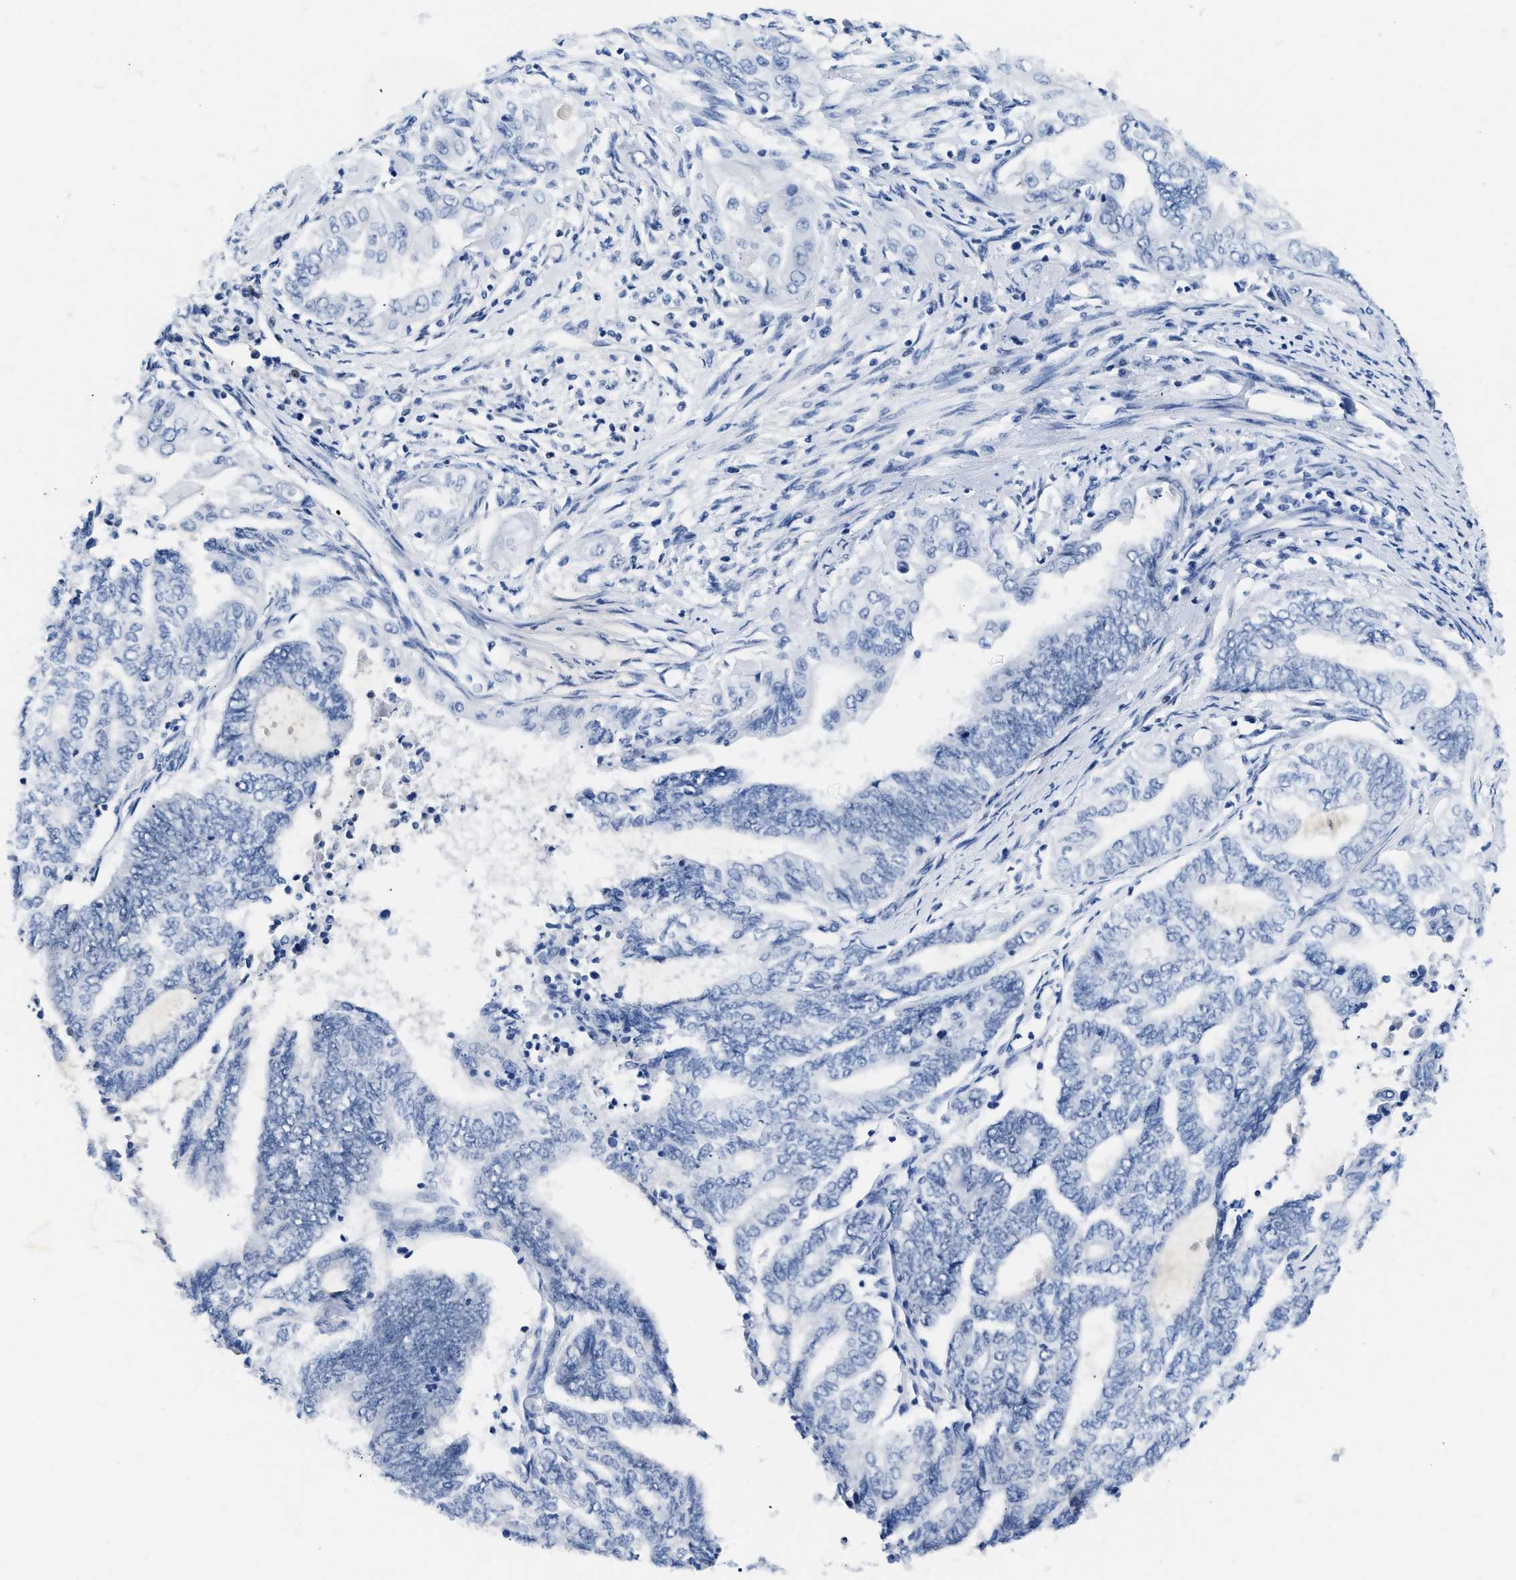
{"staining": {"intensity": "negative", "quantity": "none", "location": "none"}, "tissue": "endometrial cancer", "cell_type": "Tumor cells", "image_type": "cancer", "snomed": [{"axis": "morphology", "description": "Adenocarcinoma, NOS"}, {"axis": "topography", "description": "Uterus"}, {"axis": "topography", "description": "Endometrium"}], "caption": "Endometrial cancer (adenocarcinoma) was stained to show a protein in brown. There is no significant expression in tumor cells.", "gene": "TCF7", "patient": {"sex": "female", "age": 70}}